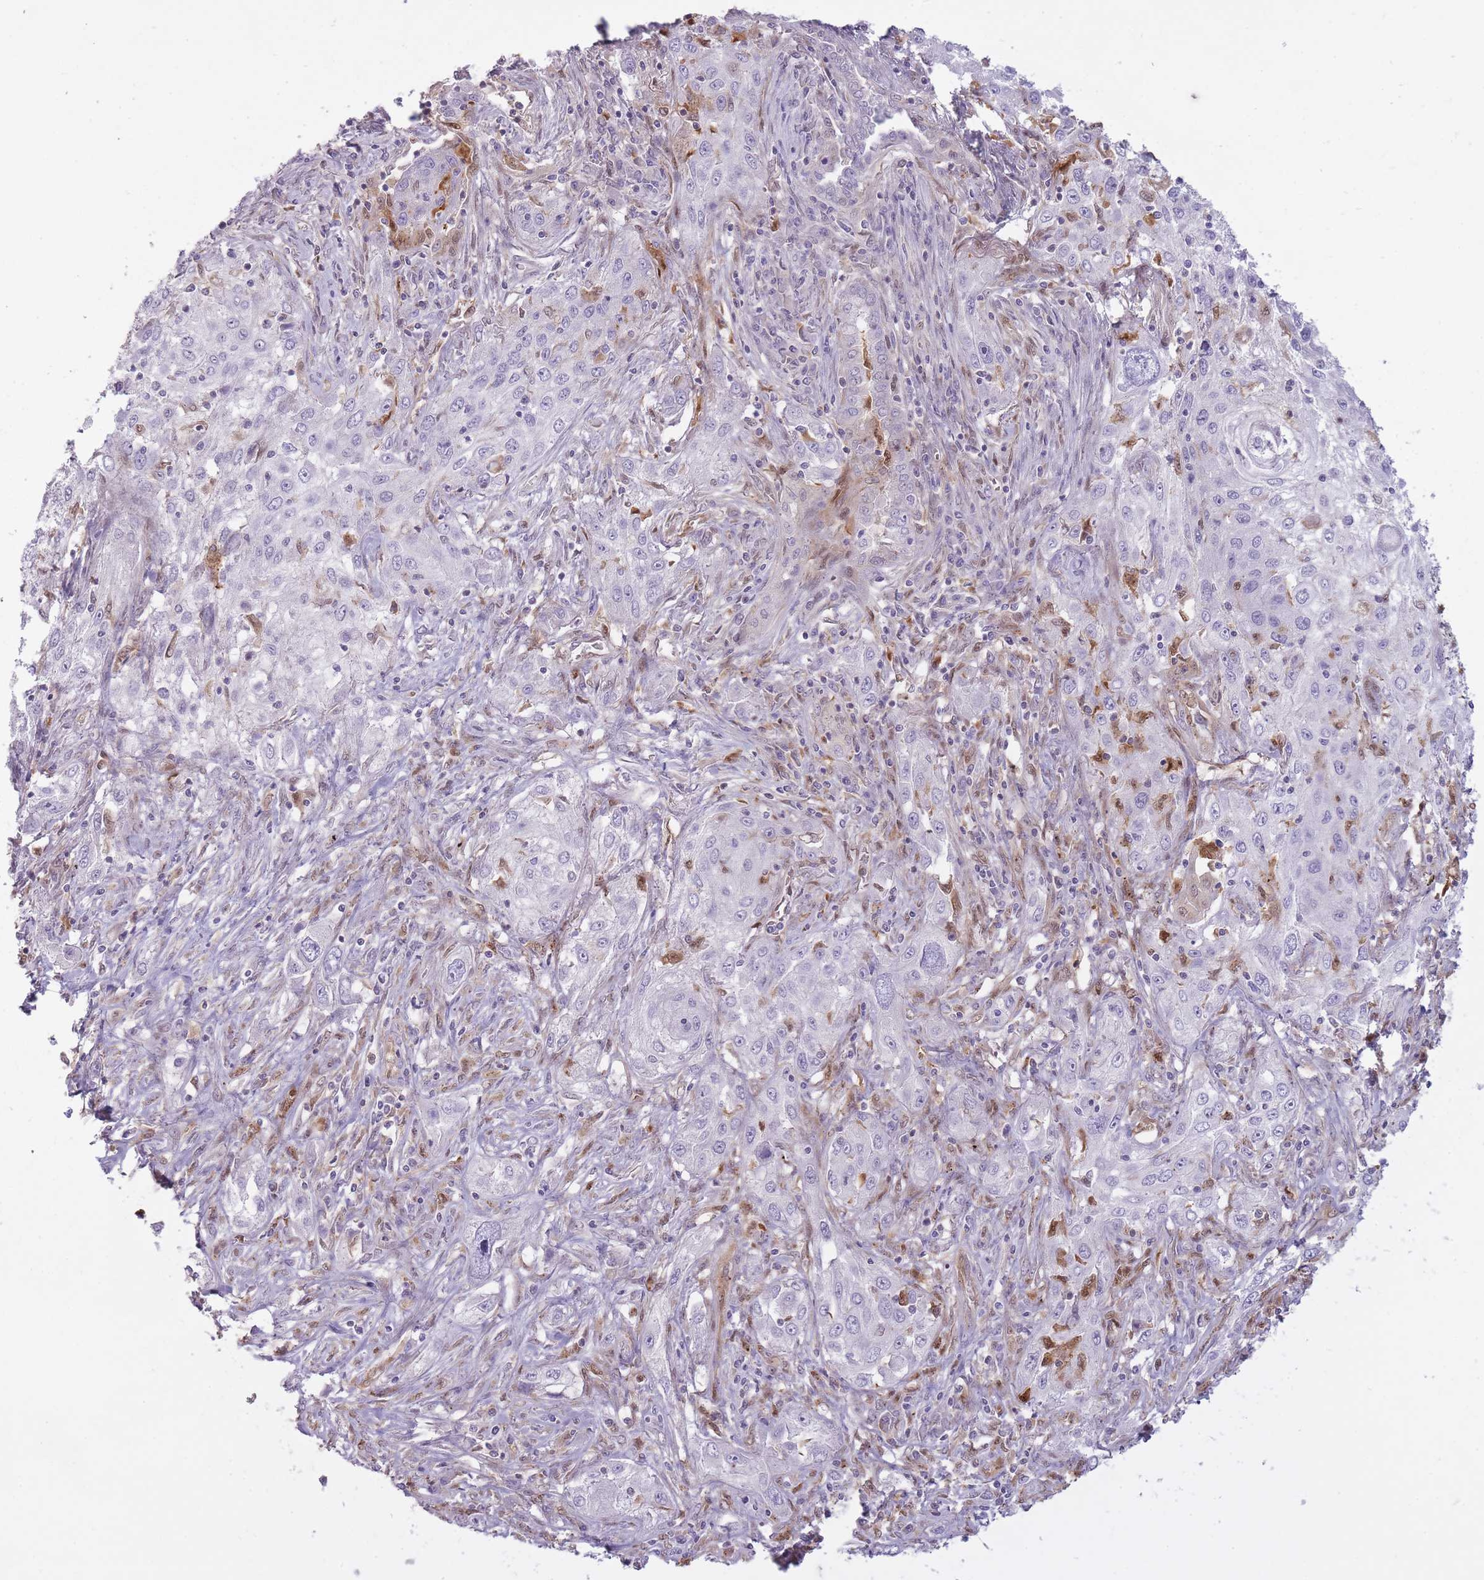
{"staining": {"intensity": "negative", "quantity": "none", "location": "none"}, "tissue": "lung cancer", "cell_type": "Tumor cells", "image_type": "cancer", "snomed": [{"axis": "morphology", "description": "Squamous cell carcinoma, NOS"}, {"axis": "topography", "description": "Lung"}], "caption": "Lung cancer was stained to show a protein in brown. There is no significant positivity in tumor cells.", "gene": "LGALS9", "patient": {"sex": "female", "age": 69}}